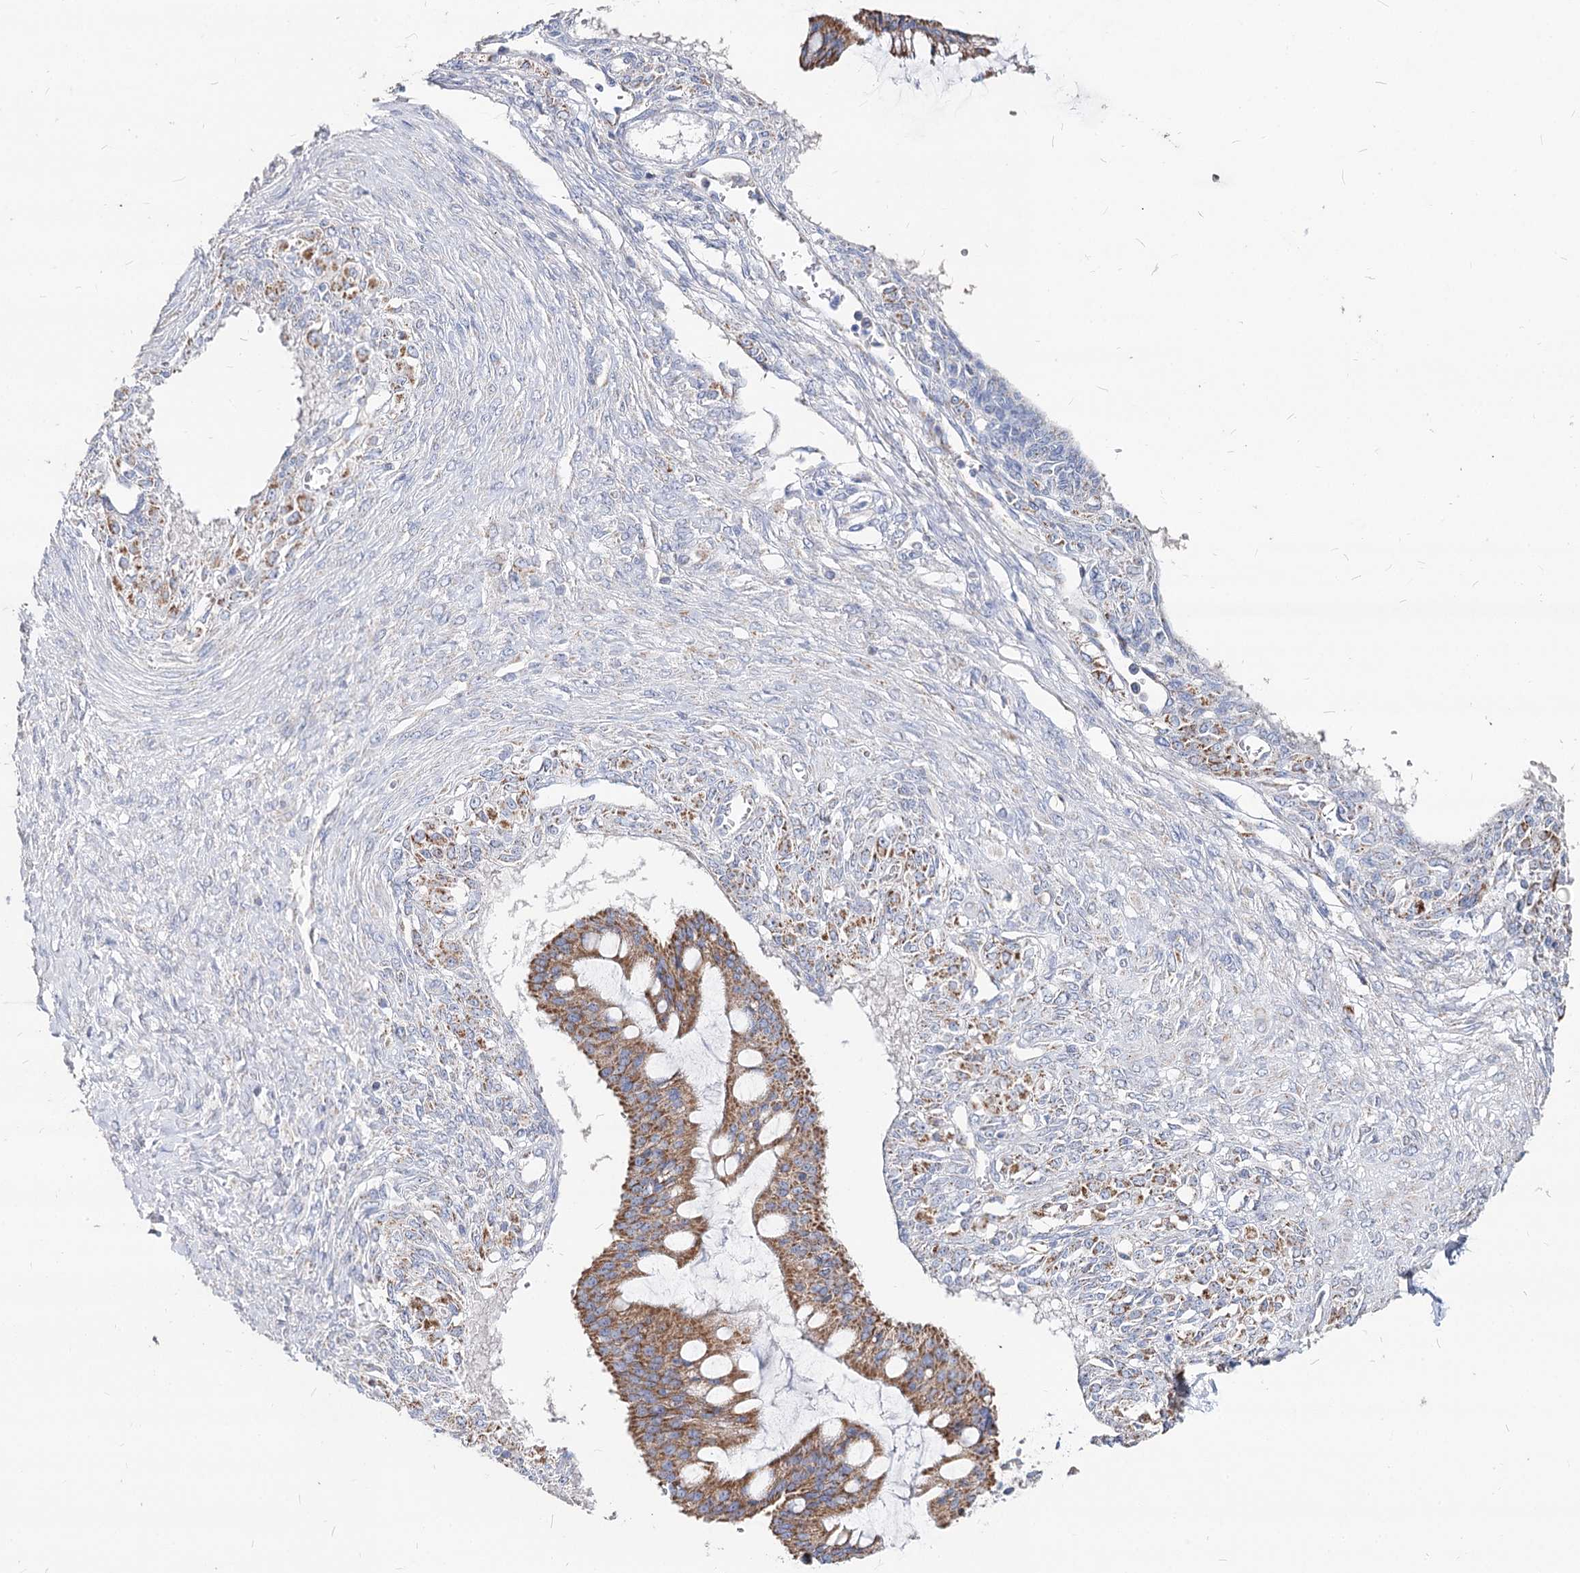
{"staining": {"intensity": "moderate", "quantity": ">75%", "location": "cytoplasmic/membranous"}, "tissue": "ovarian cancer", "cell_type": "Tumor cells", "image_type": "cancer", "snomed": [{"axis": "morphology", "description": "Cystadenocarcinoma, mucinous, NOS"}, {"axis": "topography", "description": "Ovary"}], "caption": "An immunohistochemistry photomicrograph of tumor tissue is shown. Protein staining in brown shows moderate cytoplasmic/membranous positivity in mucinous cystadenocarcinoma (ovarian) within tumor cells.", "gene": "MCCC2", "patient": {"sex": "female", "age": 73}}